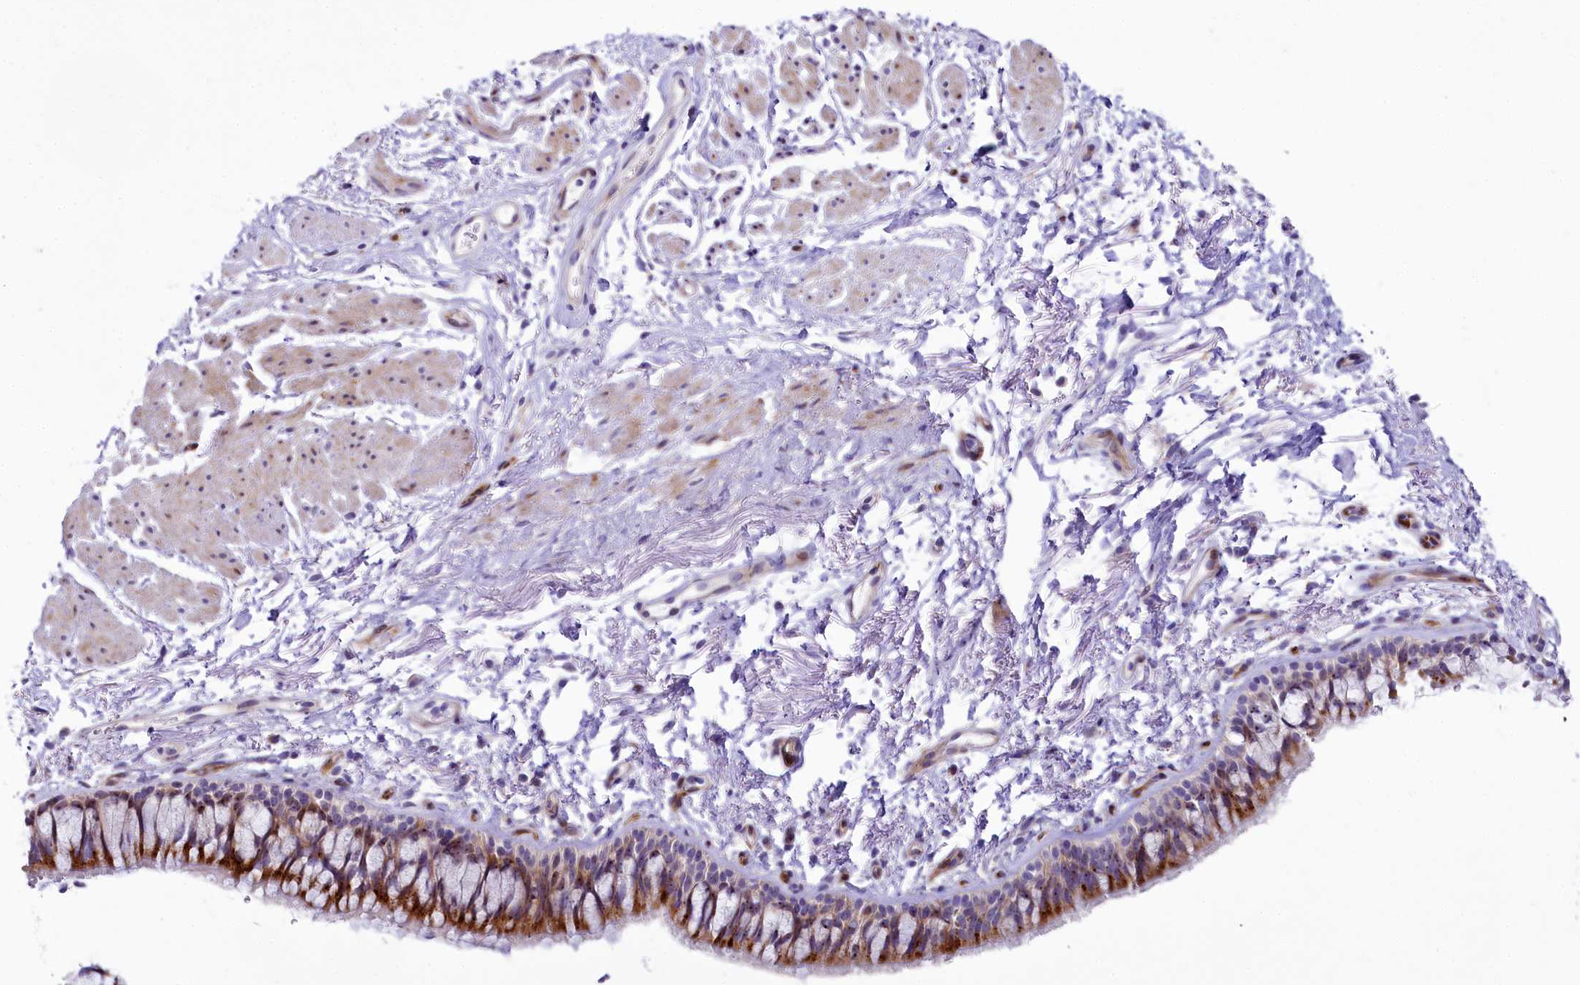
{"staining": {"intensity": "moderate", "quantity": "25%-75%", "location": "cytoplasmic/membranous"}, "tissue": "bronchus", "cell_type": "Respiratory epithelial cells", "image_type": "normal", "snomed": [{"axis": "morphology", "description": "Normal tissue, NOS"}, {"axis": "topography", "description": "Cartilage tissue"}, {"axis": "topography", "description": "Bronchus"}], "caption": "A micrograph of human bronchus stained for a protein displays moderate cytoplasmic/membranous brown staining in respiratory epithelial cells. The protein of interest is stained brown, and the nuclei are stained in blue (DAB IHC with brightfield microscopy, high magnification).", "gene": "SH3TC2", "patient": {"sex": "female", "age": 73}}